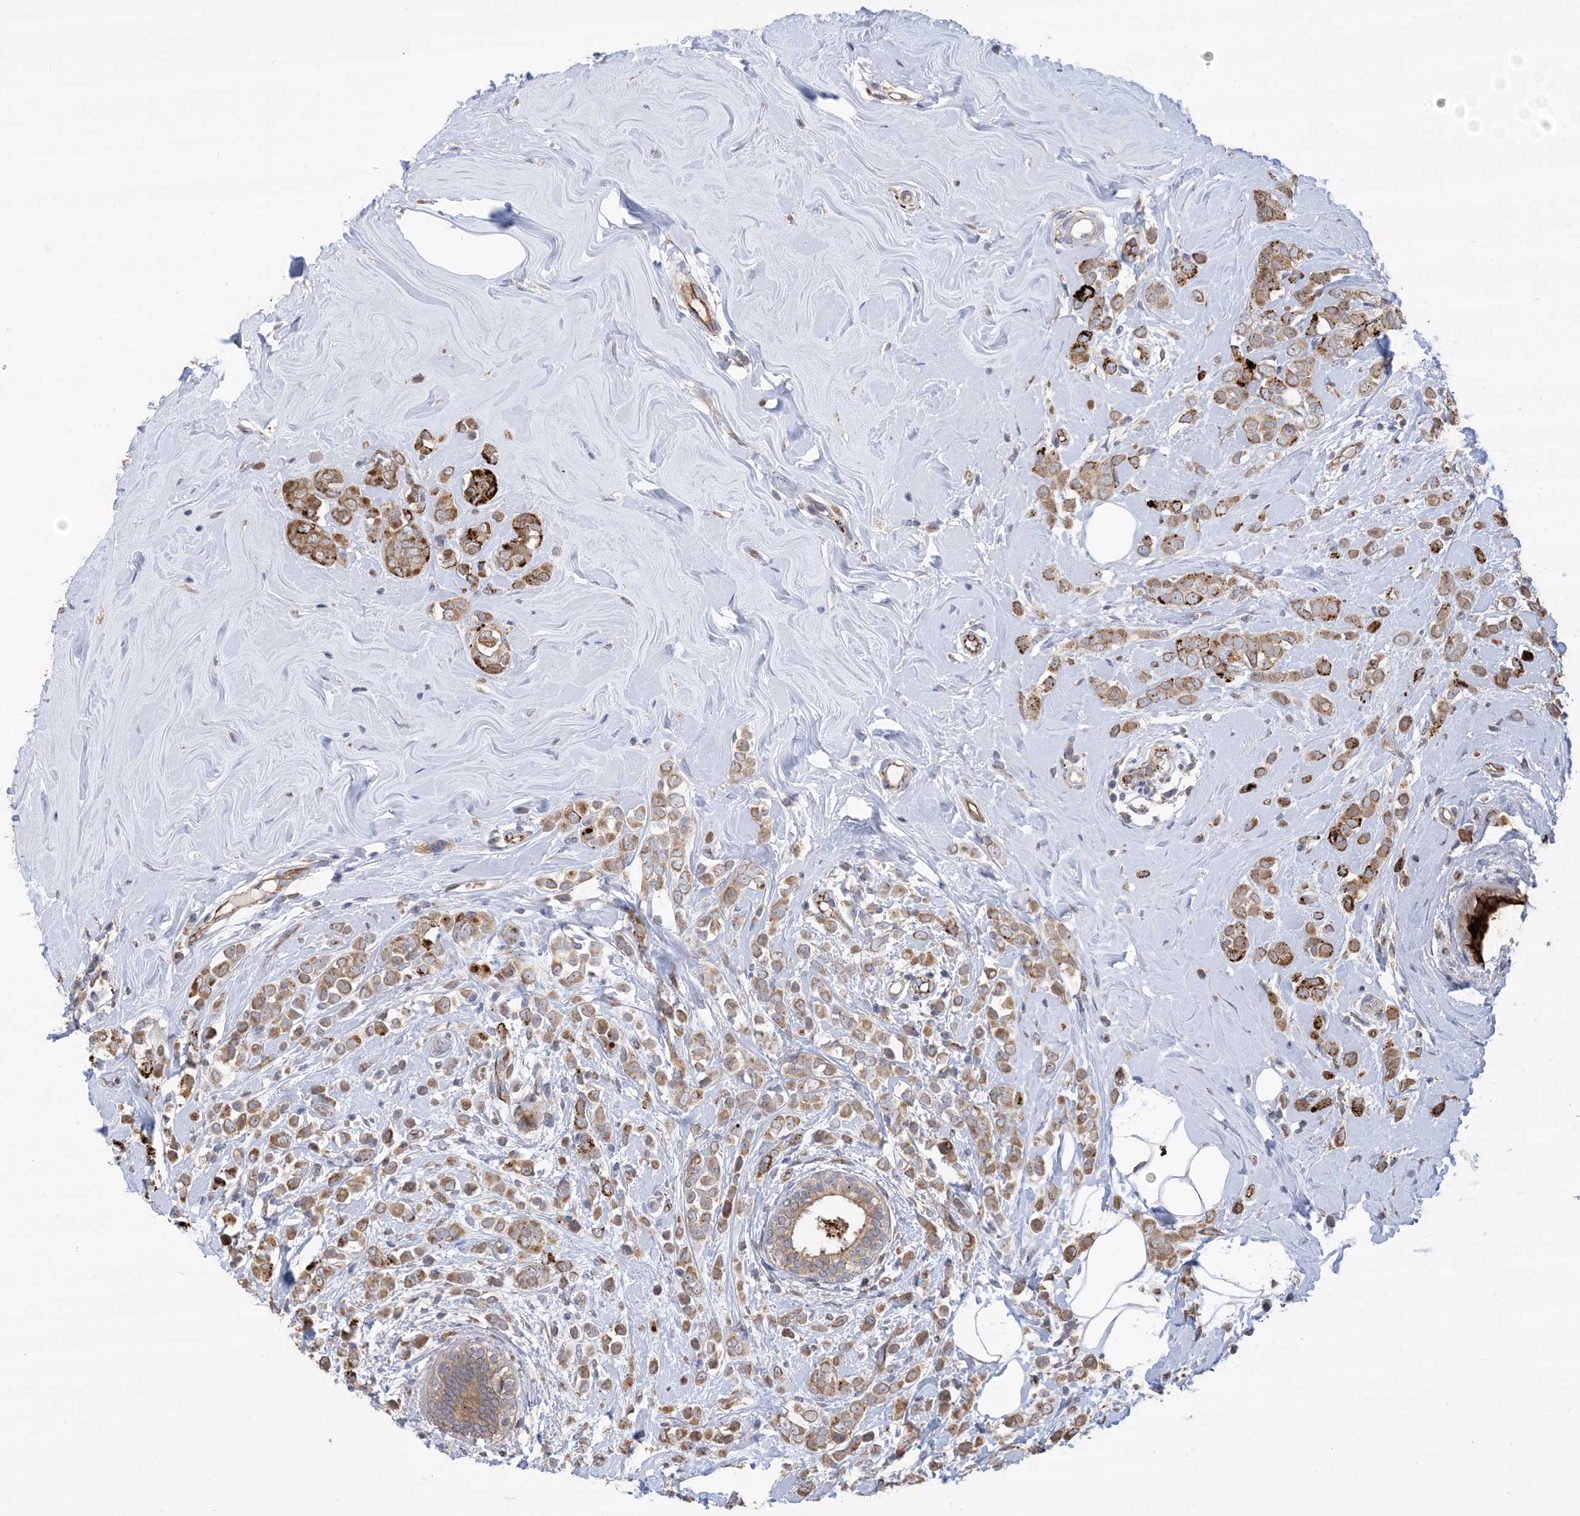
{"staining": {"intensity": "moderate", "quantity": ">75%", "location": "cytoplasmic/membranous"}, "tissue": "breast cancer", "cell_type": "Tumor cells", "image_type": "cancer", "snomed": [{"axis": "morphology", "description": "Lobular carcinoma"}, {"axis": "topography", "description": "Breast"}], "caption": "About >75% of tumor cells in human breast cancer (lobular carcinoma) reveal moderate cytoplasmic/membranous protein positivity as visualized by brown immunohistochemical staining.", "gene": "CLEC16A", "patient": {"sex": "female", "age": 47}}